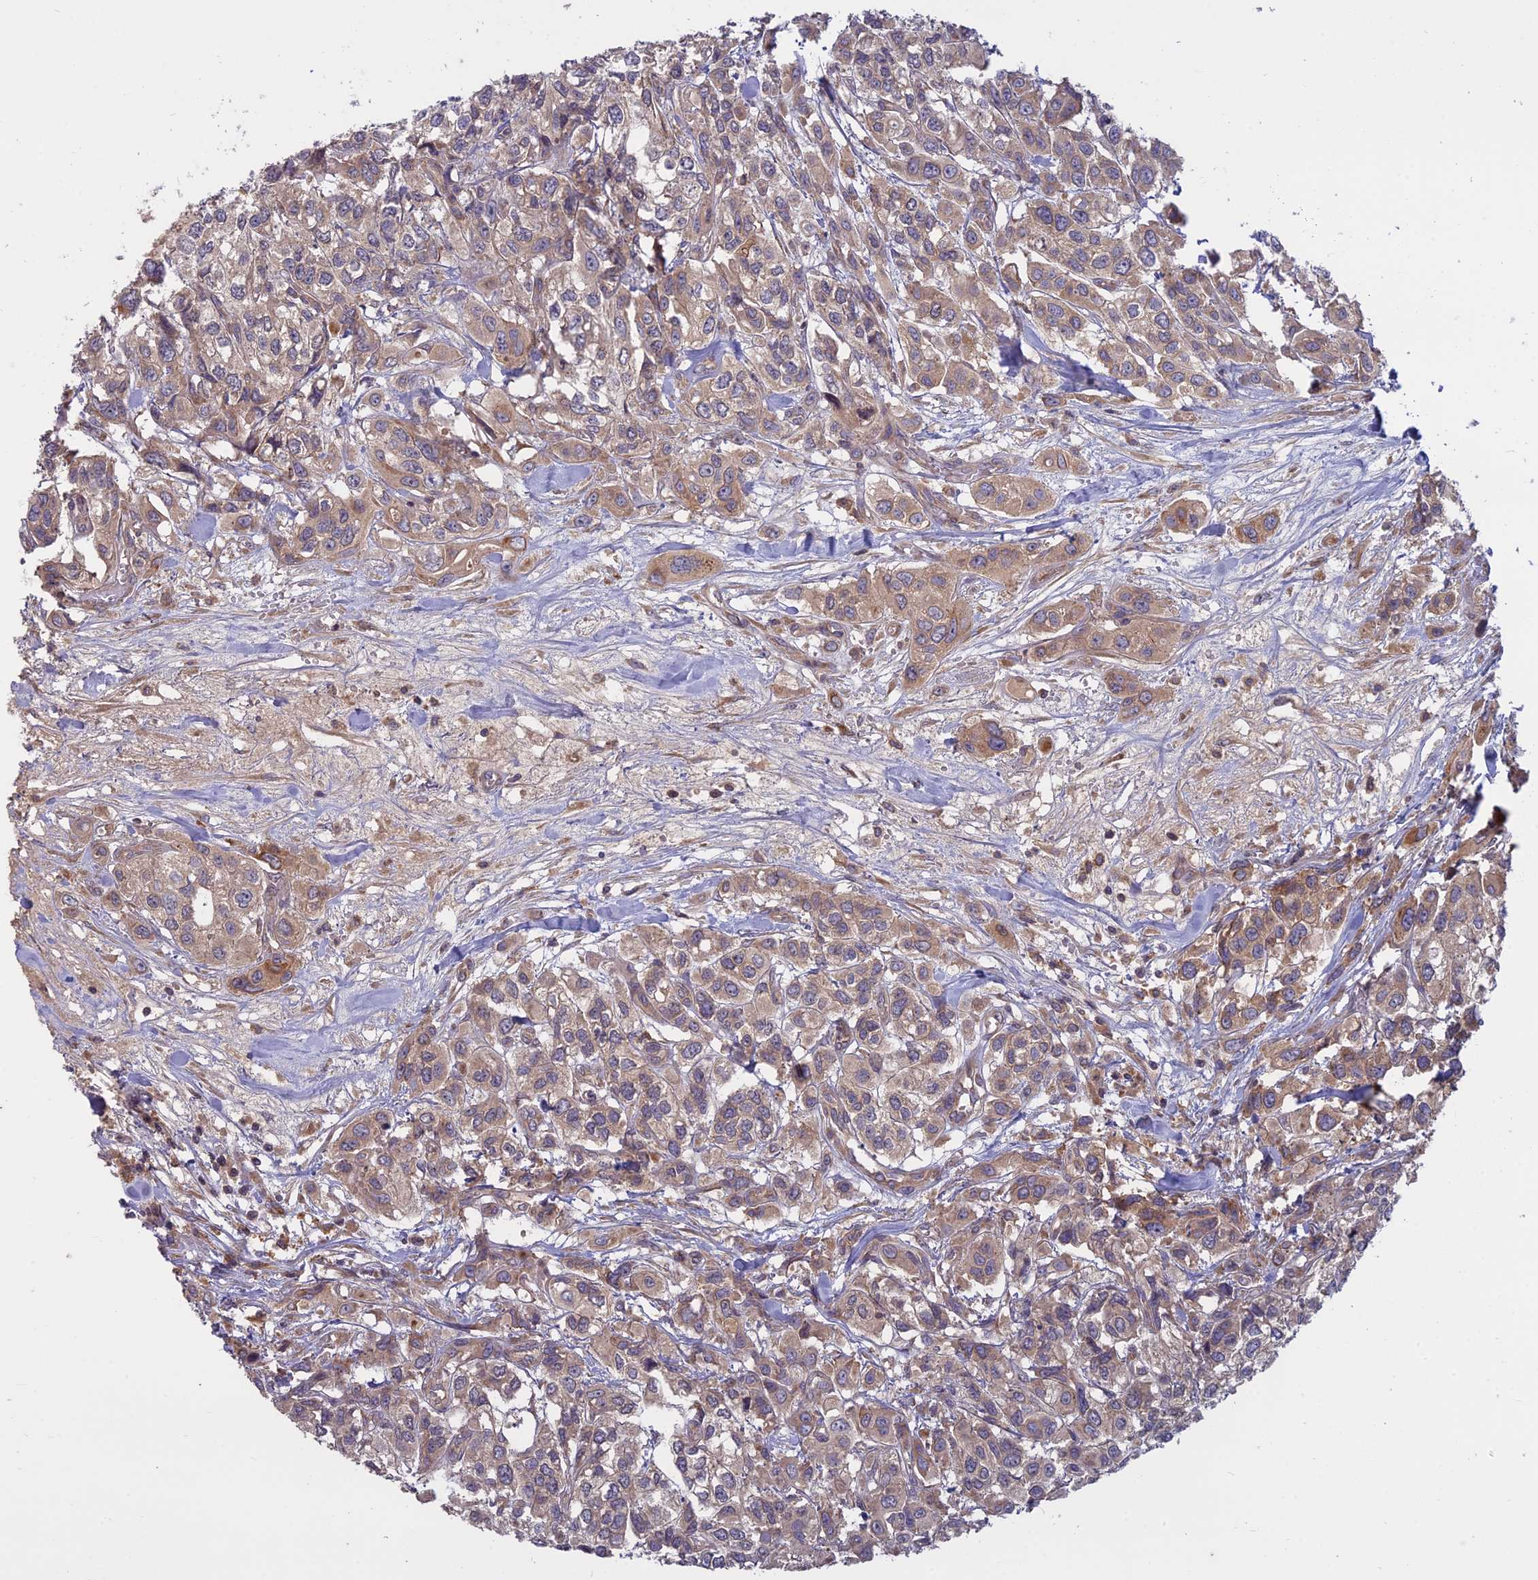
{"staining": {"intensity": "weak", "quantity": ">75%", "location": "cytoplasmic/membranous"}, "tissue": "urothelial cancer", "cell_type": "Tumor cells", "image_type": "cancer", "snomed": [{"axis": "morphology", "description": "Urothelial carcinoma, High grade"}, {"axis": "topography", "description": "Urinary bladder"}], "caption": "Human urothelial cancer stained for a protein (brown) reveals weak cytoplasmic/membranous positive staining in approximately >75% of tumor cells.", "gene": "TMEM208", "patient": {"sex": "male", "age": 67}}